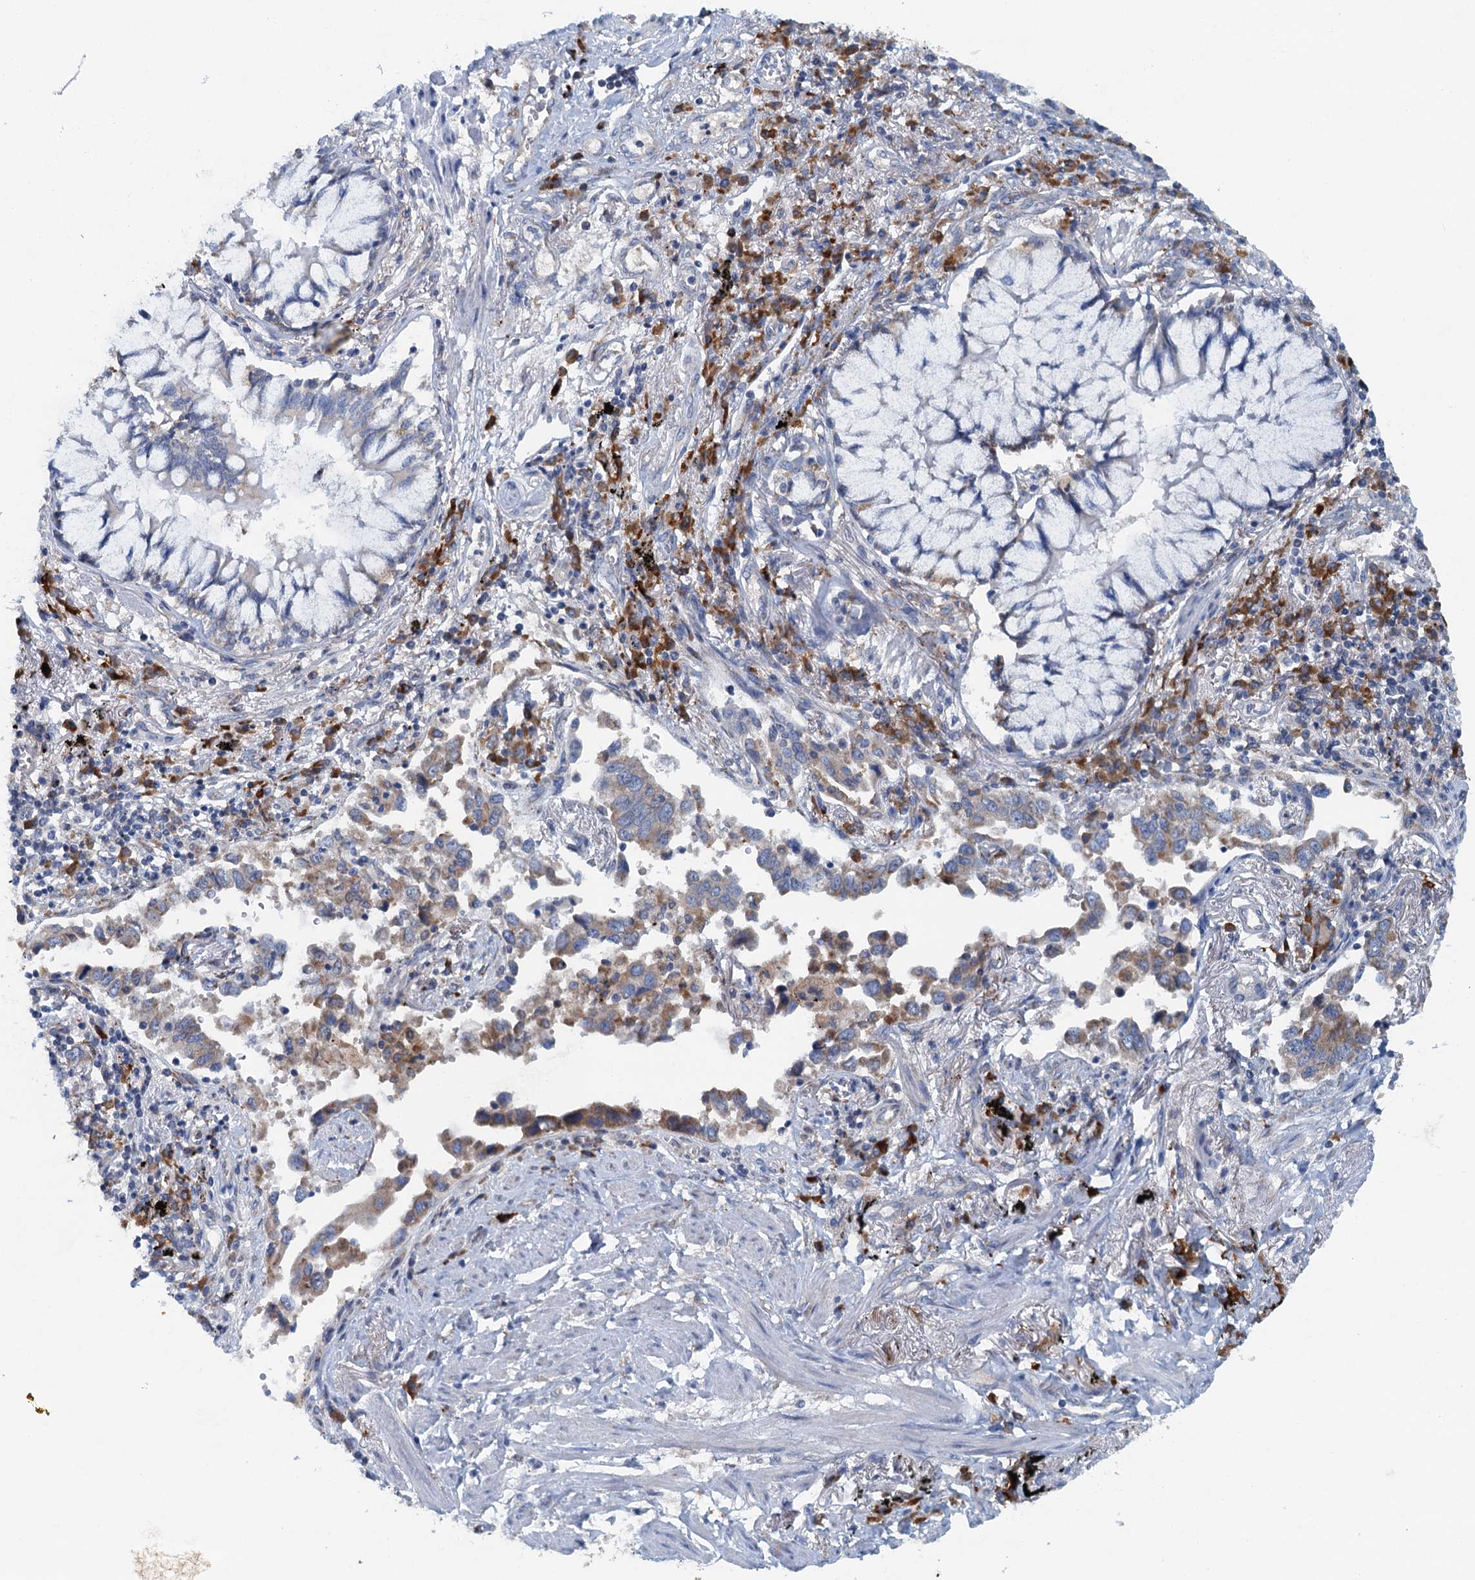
{"staining": {"intensity": "weak", "quantity": ">75%", "location": "cytoplasmic/membranous"}, "tissue": "lung cancer", "cell_type": "Tumor cells", "image_type": "cancer", "snomed": [{"axis": "morphology", "description": "Adenocarcinoma, NOS"}, {"axis": "topography", "description": "Lung"}], "caption": "Human lung adenocarcinoma stained for a protein (brown) demonstrates weak cytoplasmic/membranous positive staining in approximately >75% of tumor cells.", "gene": "MYDGF", "patient": {"sex": "male", "age": 67}}